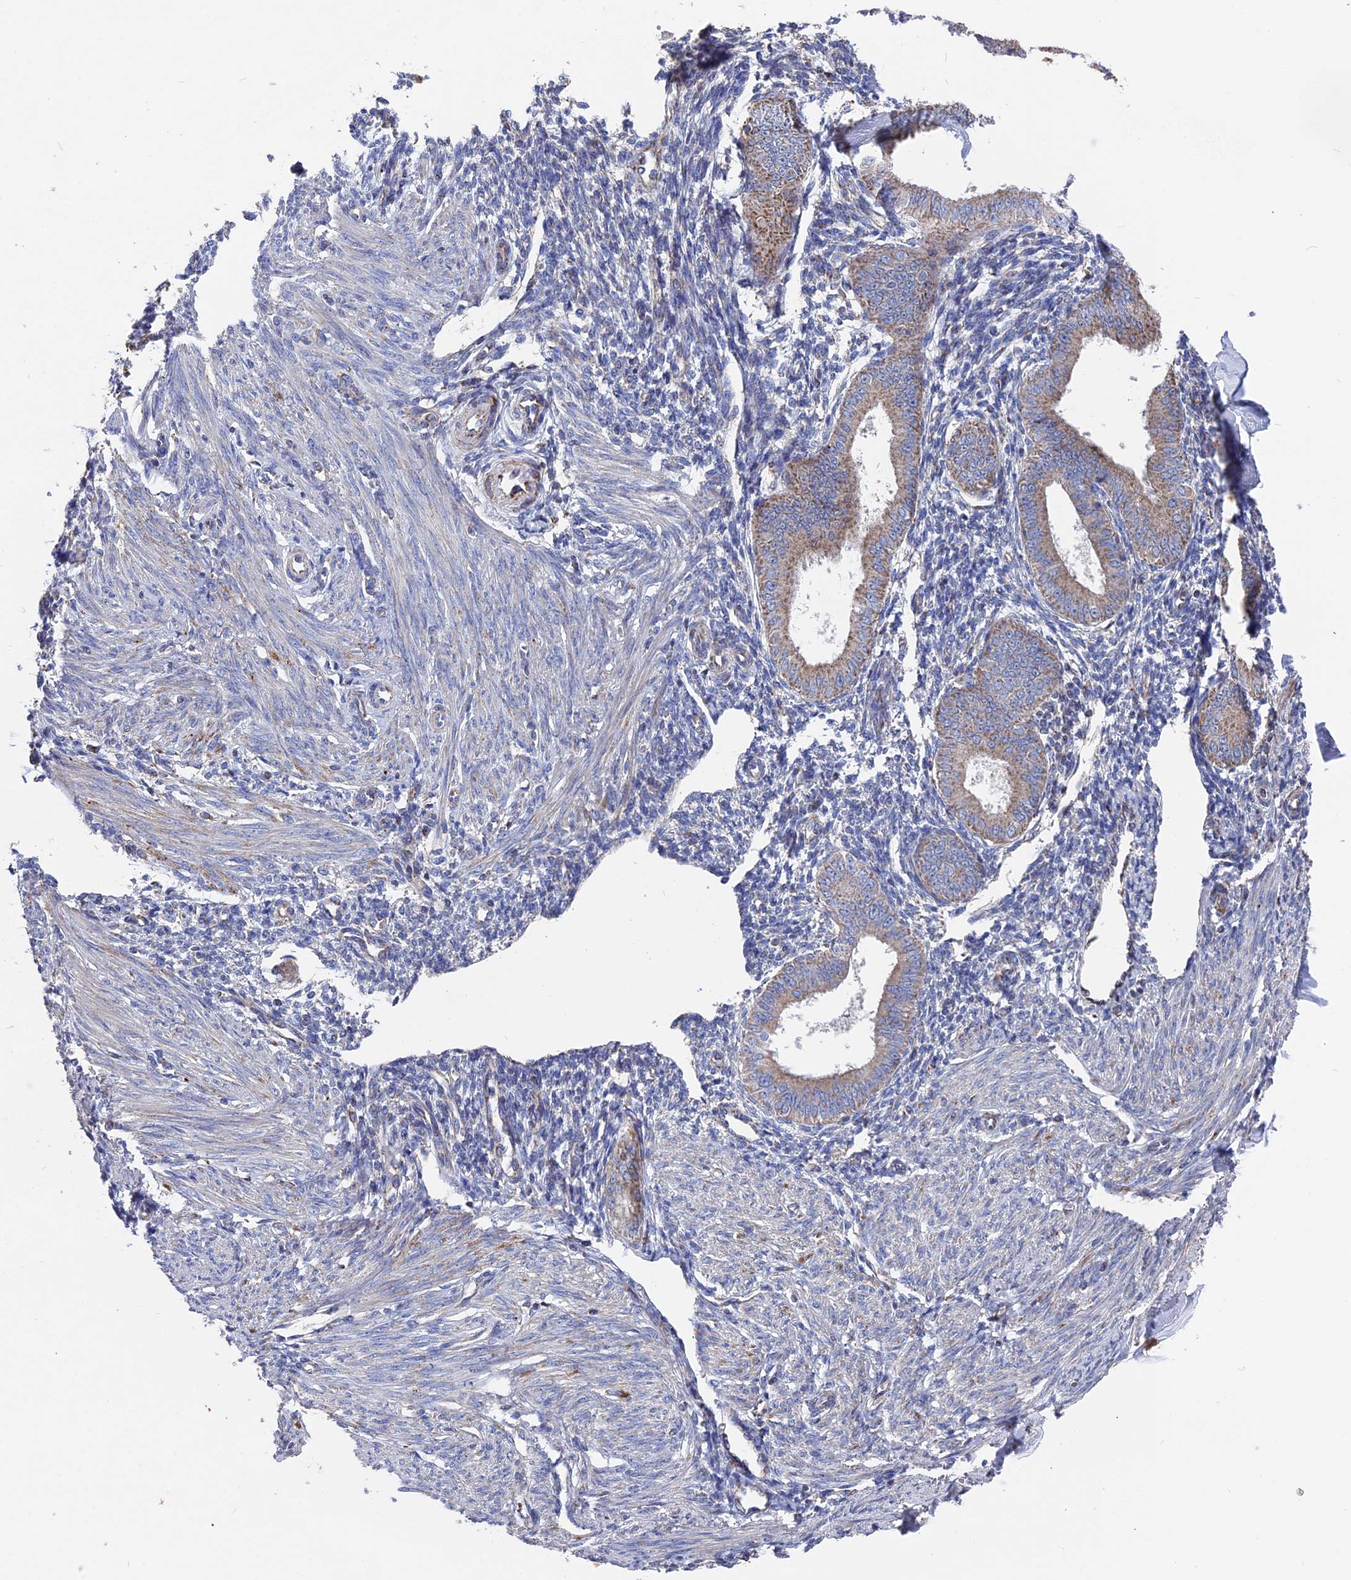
{"staining": {"intensity": "negative", "quantity": "none", "location": "none"}, "tissue": "endometrium", "cell_type": "Cells in endometrial stroma", "image_type": "normal", "snomed": [{"axis": "morphology", "description": "Normal tissue, NOS"}, {"axis": "topography", "description": "Uterus"}, {"axis": "topography", "description": "Endometrium"}], "caption": "Image shows no significant protein positivity in cells in endometrial stroma of benign endometrium. The staining was performed using DAB (3,3'-diaminobenzidine) to visualize the protein expression in brown, while the nuclei were stained in blue with hematoxylin (Magnification: 20x).", "gene": "TGFA", "patient": {"sex": "female", "age": 48}}